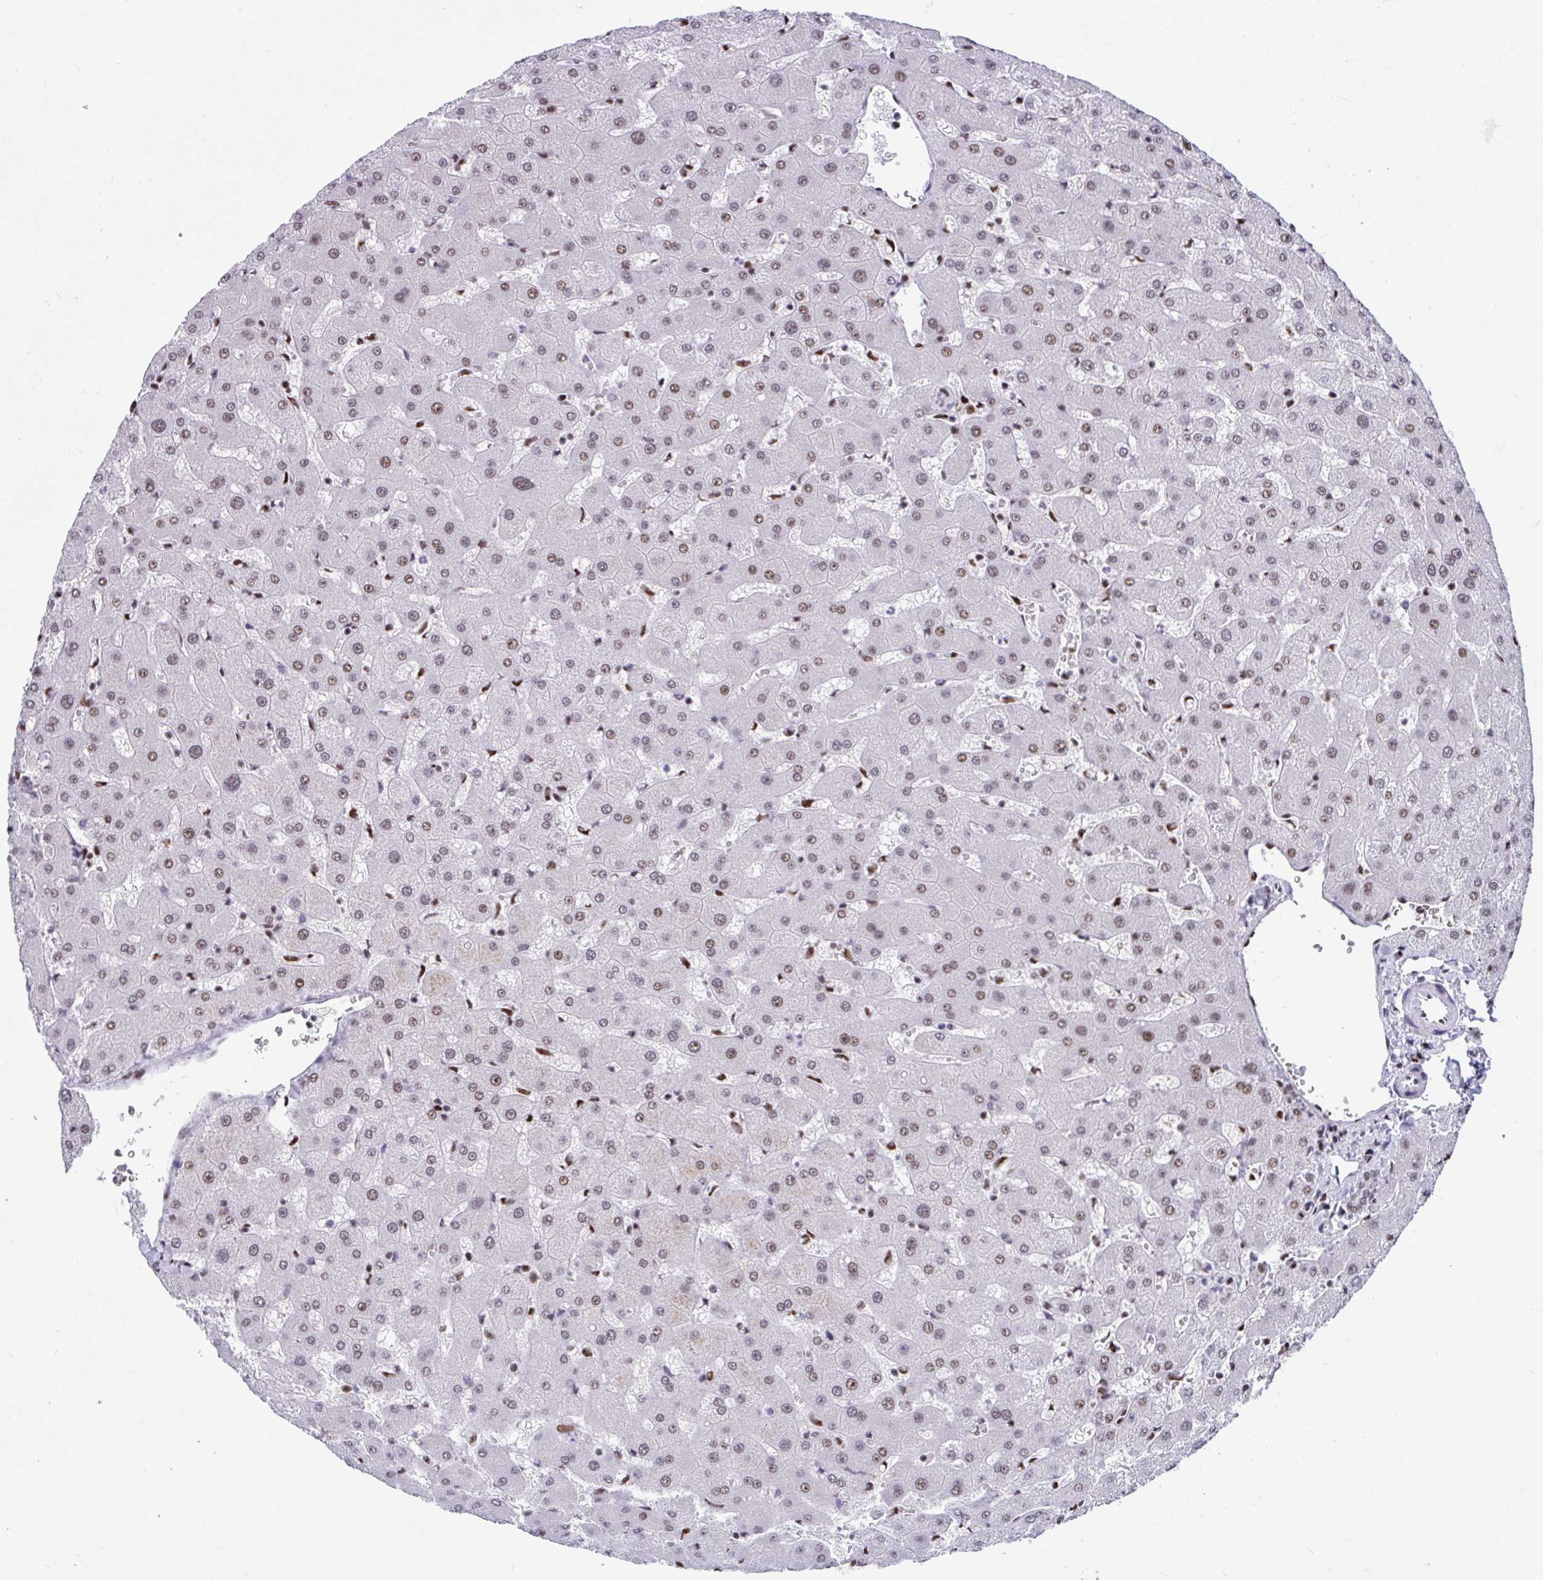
{"staining": {"intensity": "moderate", "quantity": ">75%", "location": "nuclear"}, "tissue": "liver", "cell_type": "Cholangiocytes", "image_type": "normal", "snomed": [{"axis": "morphology", "description": "Normal tissue, NOS"}, {"axis": "topography", "description": "Liver"}], "caption": "Liver stained for a protein (brown) reveals moderate nuclear positive positivity in about >75% of cholangiocytes.", "gene": "SLC35C2", "patient": {"sex": "female", "age": 63}}